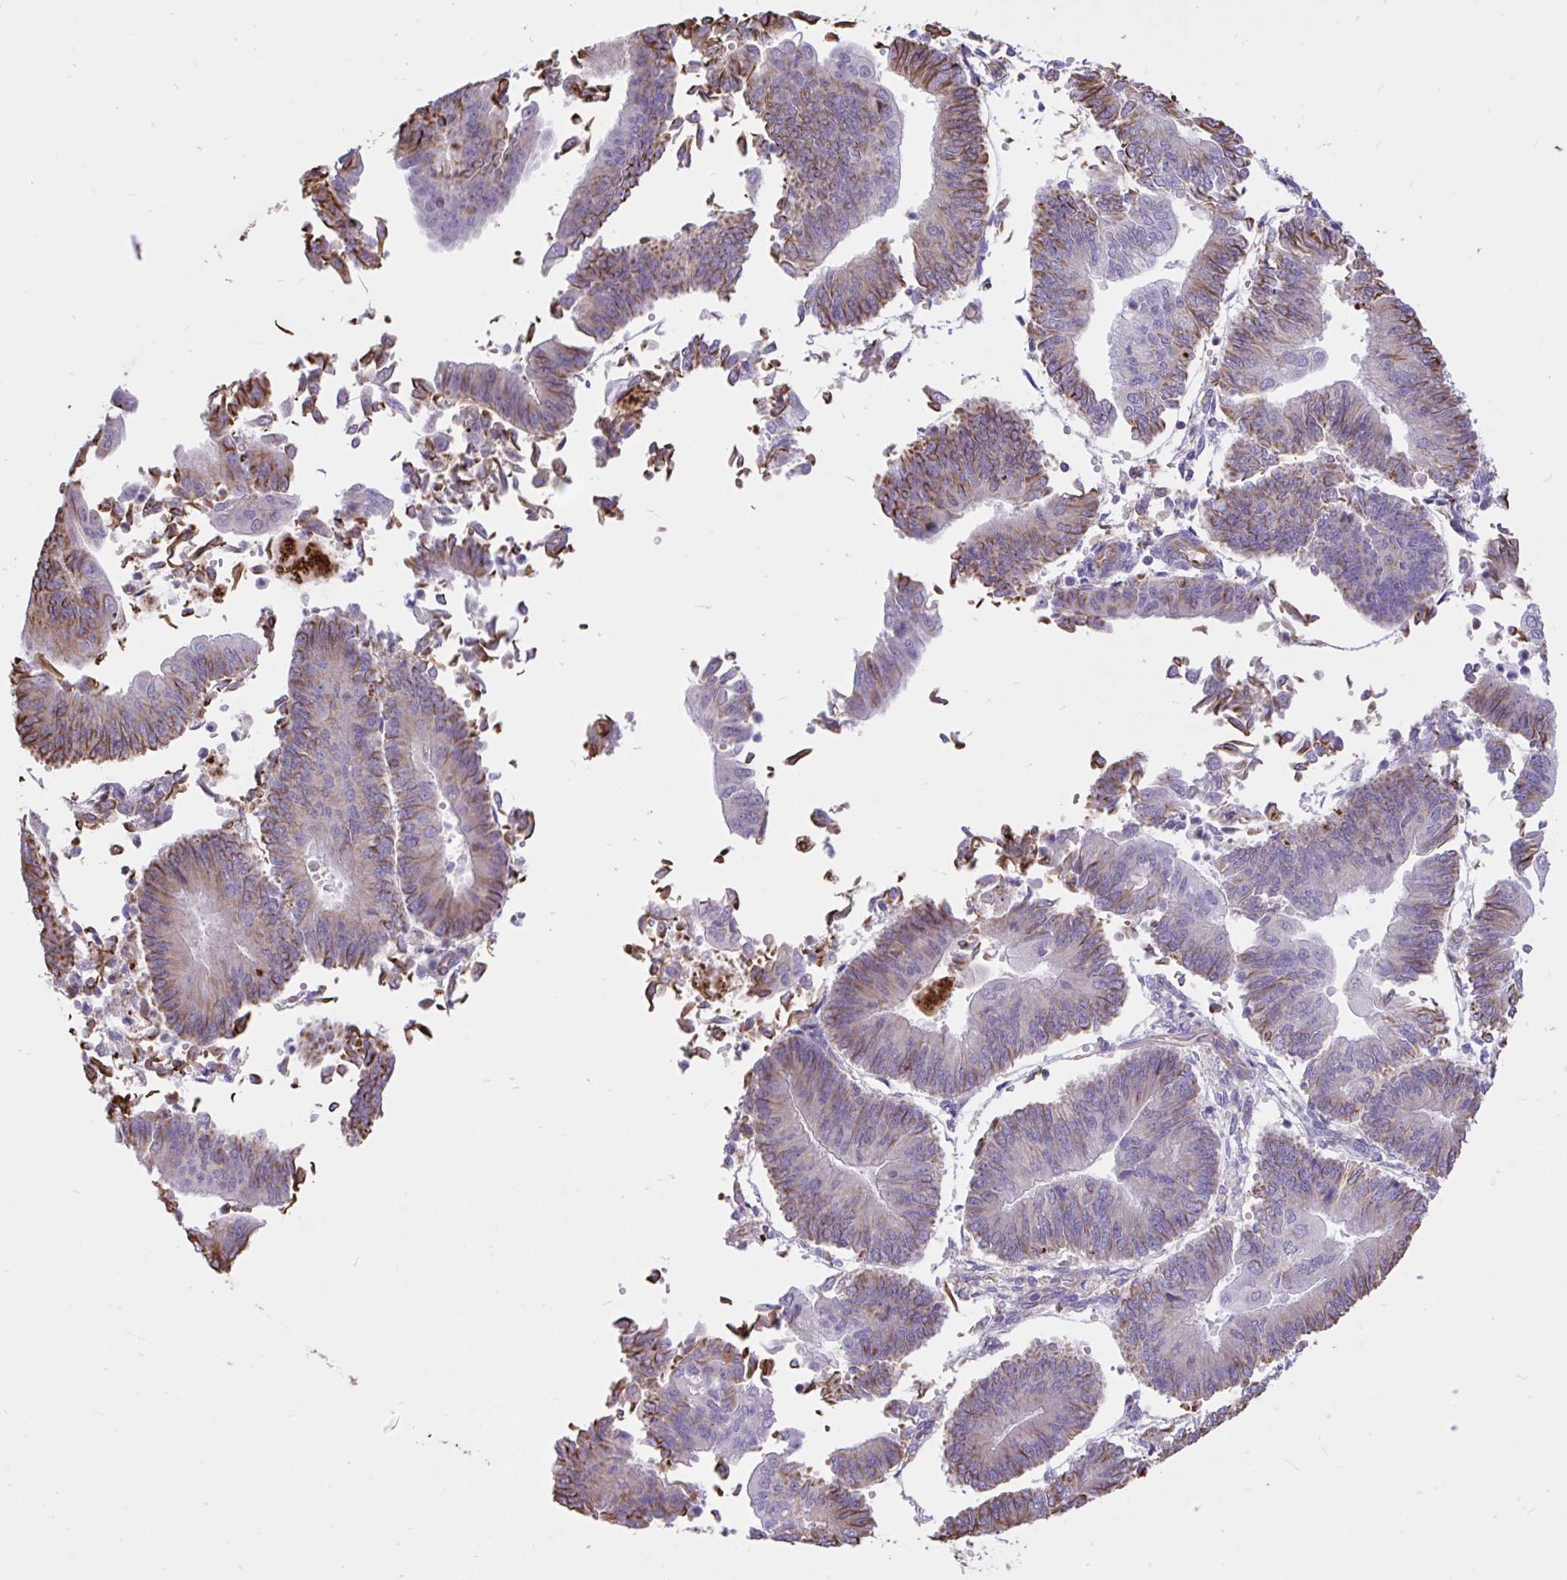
{"staining": {"intensity": "moderate", "quantity": "<25%", "location": "cytoplasmic/membranous"}, "tissue": "endometrial cancer", "cell_type": "Tumor cells", "image_type": "cancer", "snomed": [{"axis": "morphology", "description": "Adenocarcinoma, NOS"}, {"axis": "topography", "description": "Endometrium"}], "caption": "Immunohistochemistry (IHC) micrograph of neoplastic tissue: human adenocarcinoma (endometrial) stained using immunohistochemistry demonstrates low levels of moderate protein expression localized specifically in the cytoplasmic/membranous of tumor cells, appearing as a cytoplasmic/membranous brown color.", "gene": "RNF103", "patient": {"sex": "female", "age": 65}}